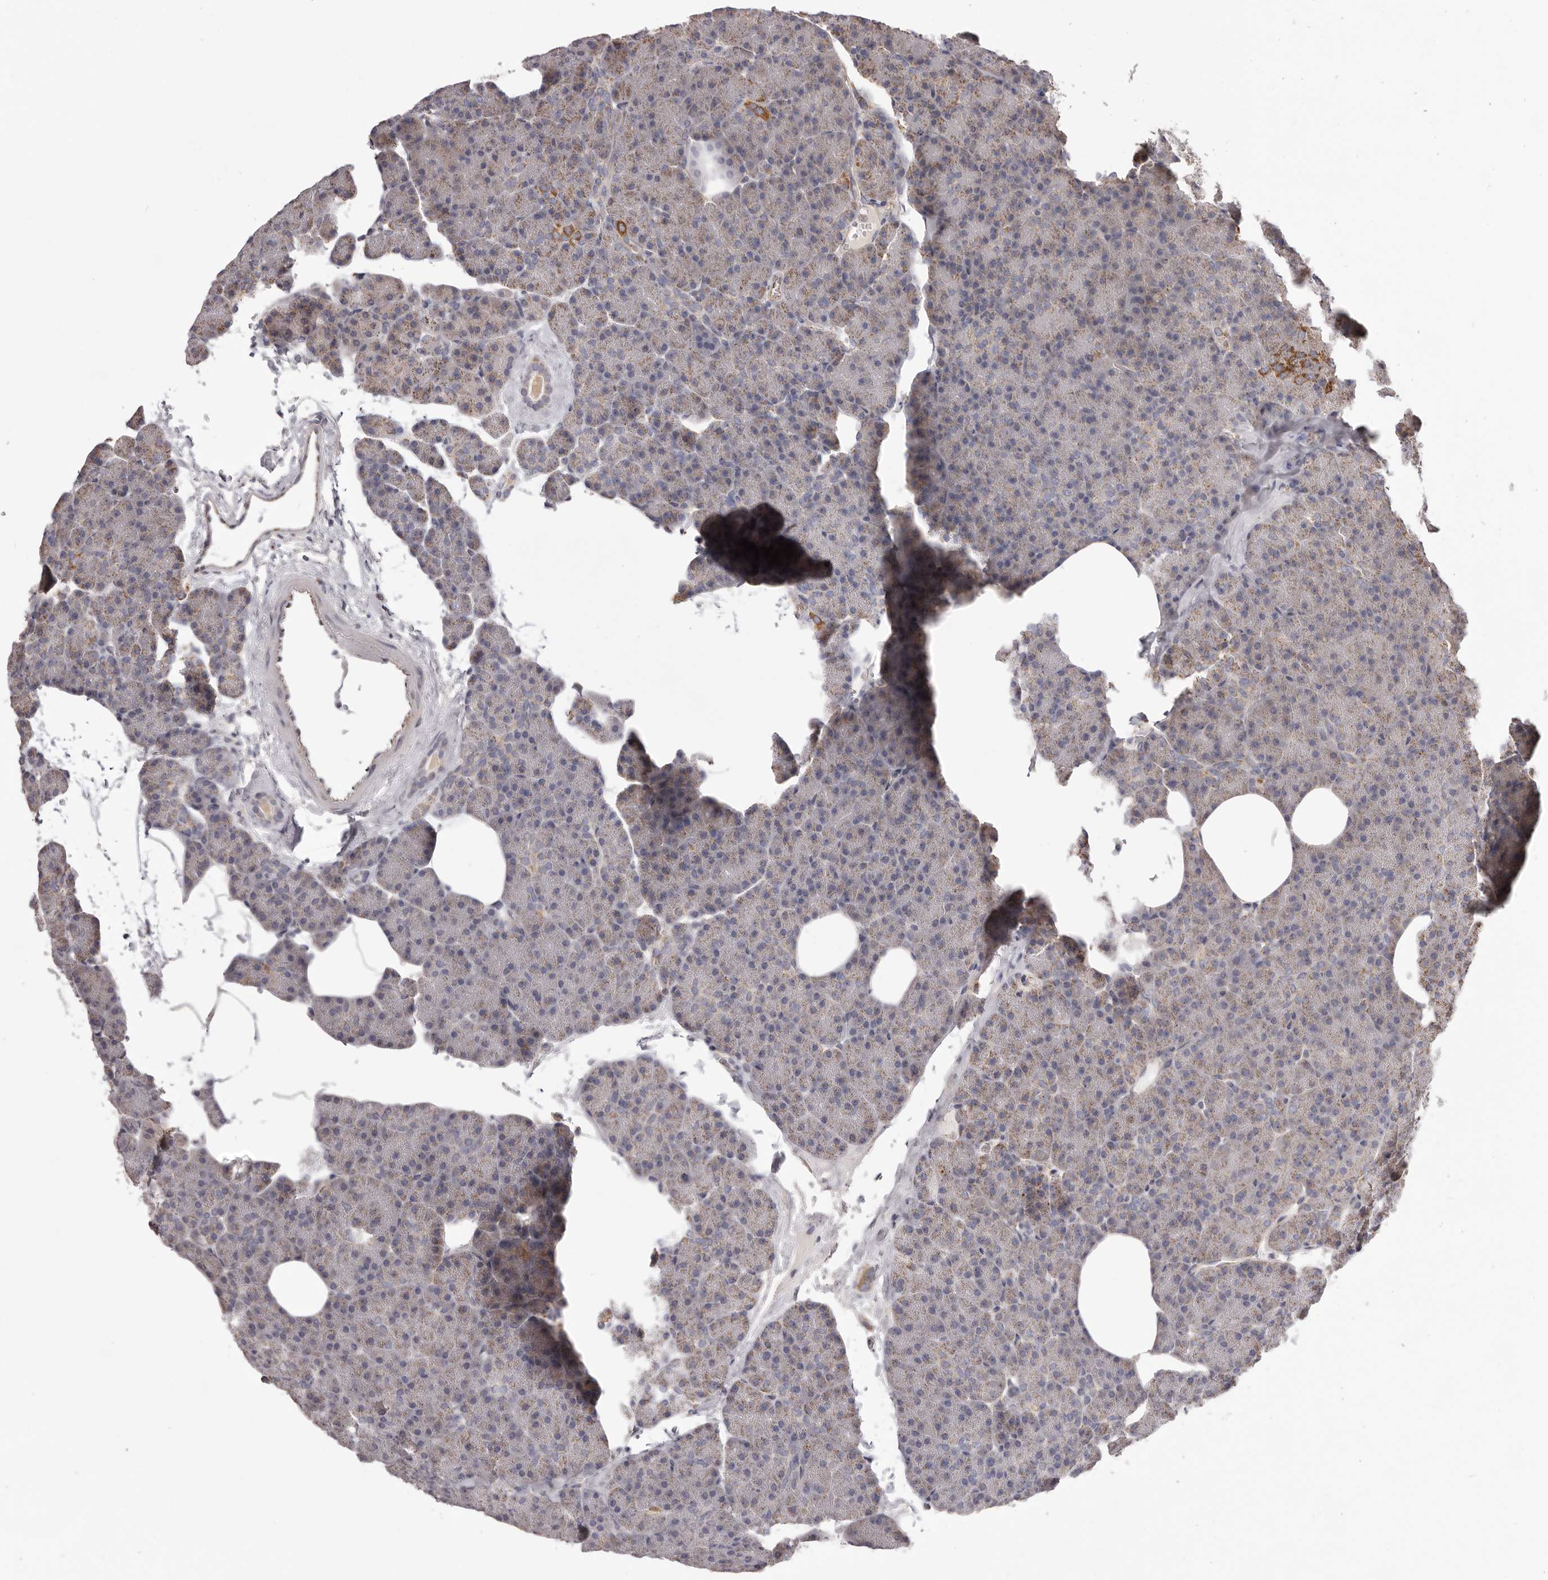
{"staining": {"intensity": "weak", "quantity": "<25%", "location": "cytoplasmic/membranous"}, "tissue": "pancreas", "cell_type": "Exocrine glandular cells", "image_type": "normal", "snomed": [{"axis": "morphology", "description": "Normal tissue, NOS"}, {"axis": "morphology", "description": "Carcinoid, malignant, NOS"}, {"axis": "topography", "description": "Pancreas"}], "caption": "Photomicrograph shows no significant protein positivity in exocrine glandular cells of unremarkable pancreas. (DAB immunohistochemistry with hematoxylin counter stain).", "gene": "CHRM2", "patient": {"sex": "female", "age": 35}}